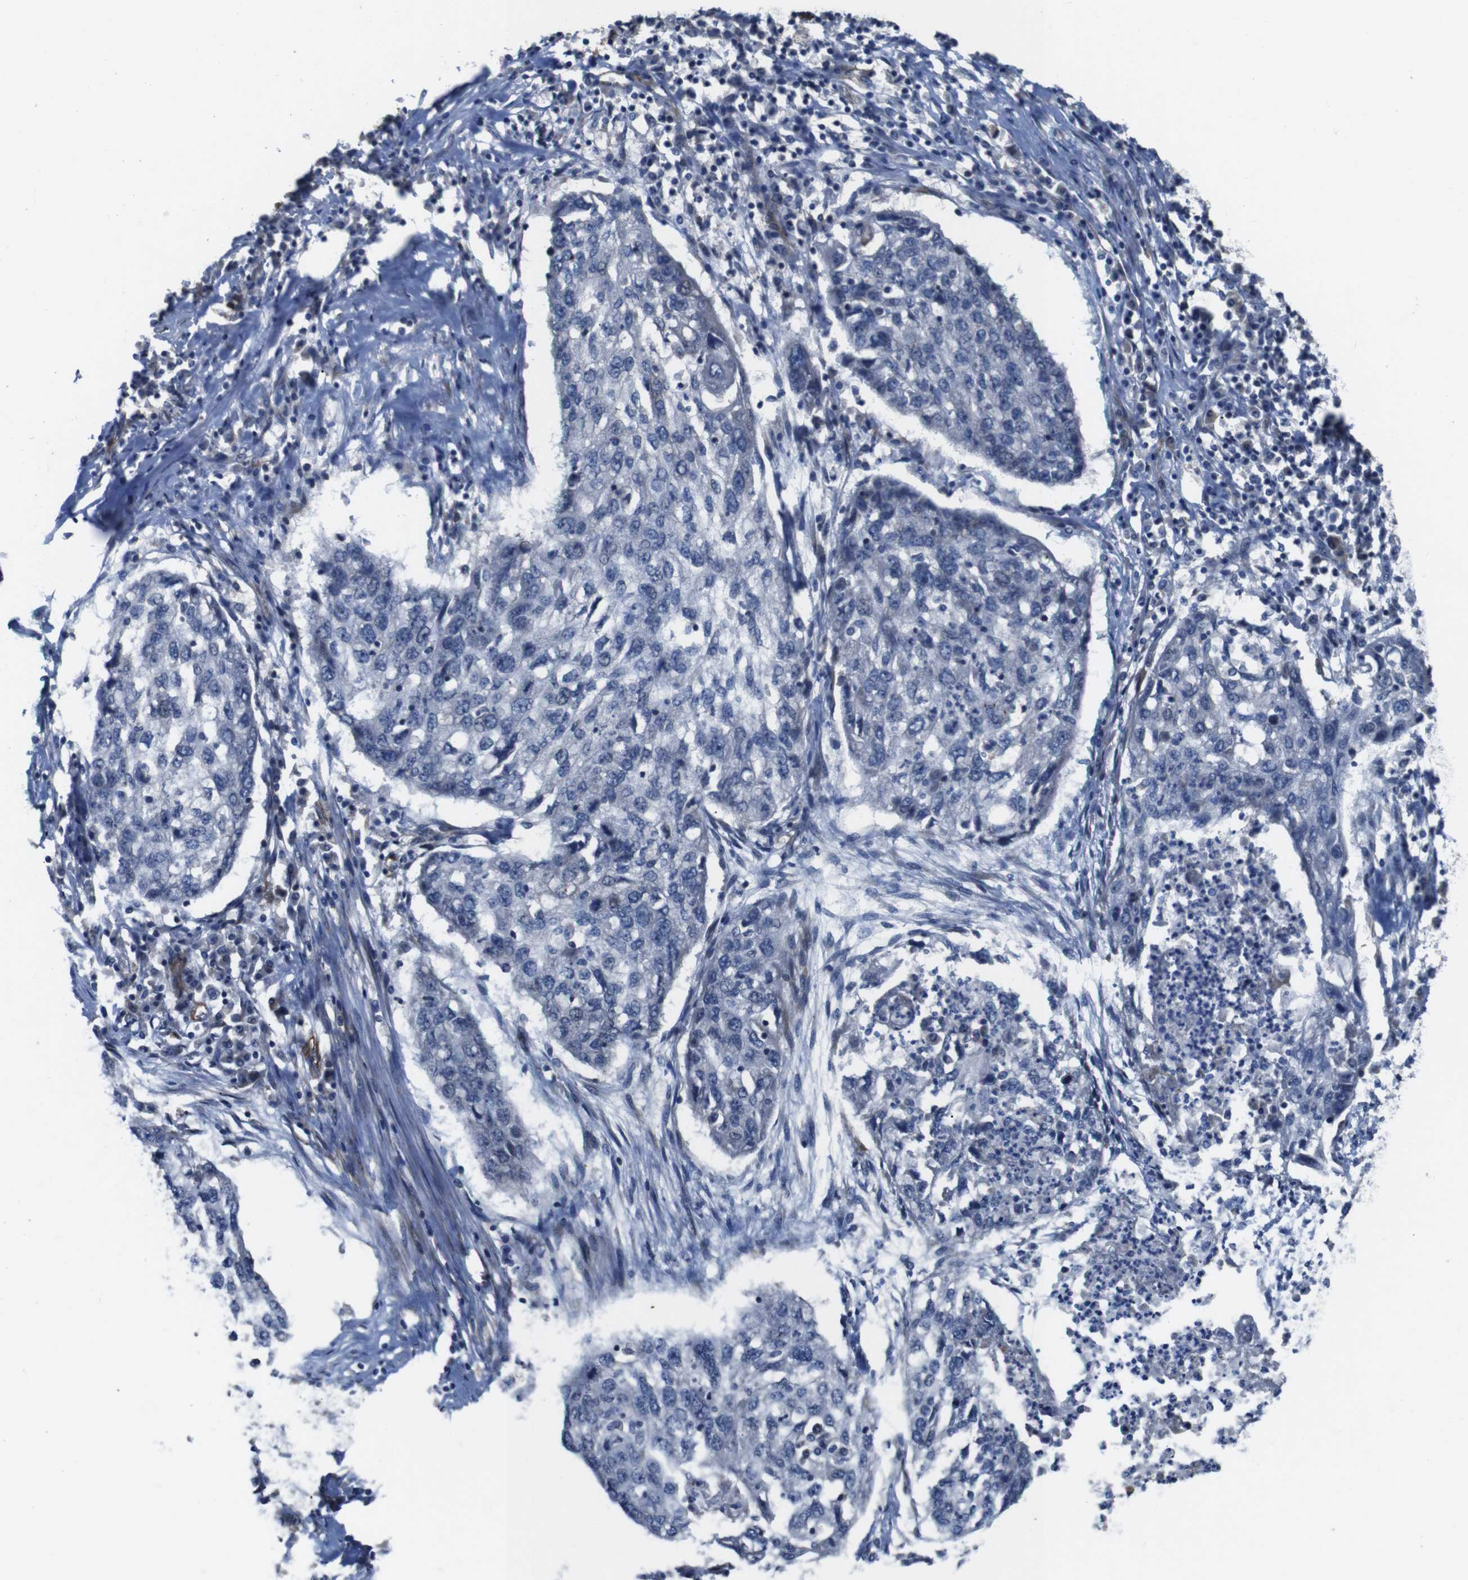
{"staining": {"intensity": "negative", "quantity": "none", "location": "none"}, "tissue": "lung cancer", "cell_type": "Tumor cells", "image_type": "cancer", "snomed": [{"axis": "morphology", "description": "Squamous cell carcinoma, NOS"}, {"axis": "topography", "description": "Lung"}], "caption": "Photomicrograph shows no protein staining in tumor cells of lung cancer (squamous cell carcinoma) tissue.", "gene": "GGT7", "patient": {"sex": "female", "age": 63}}